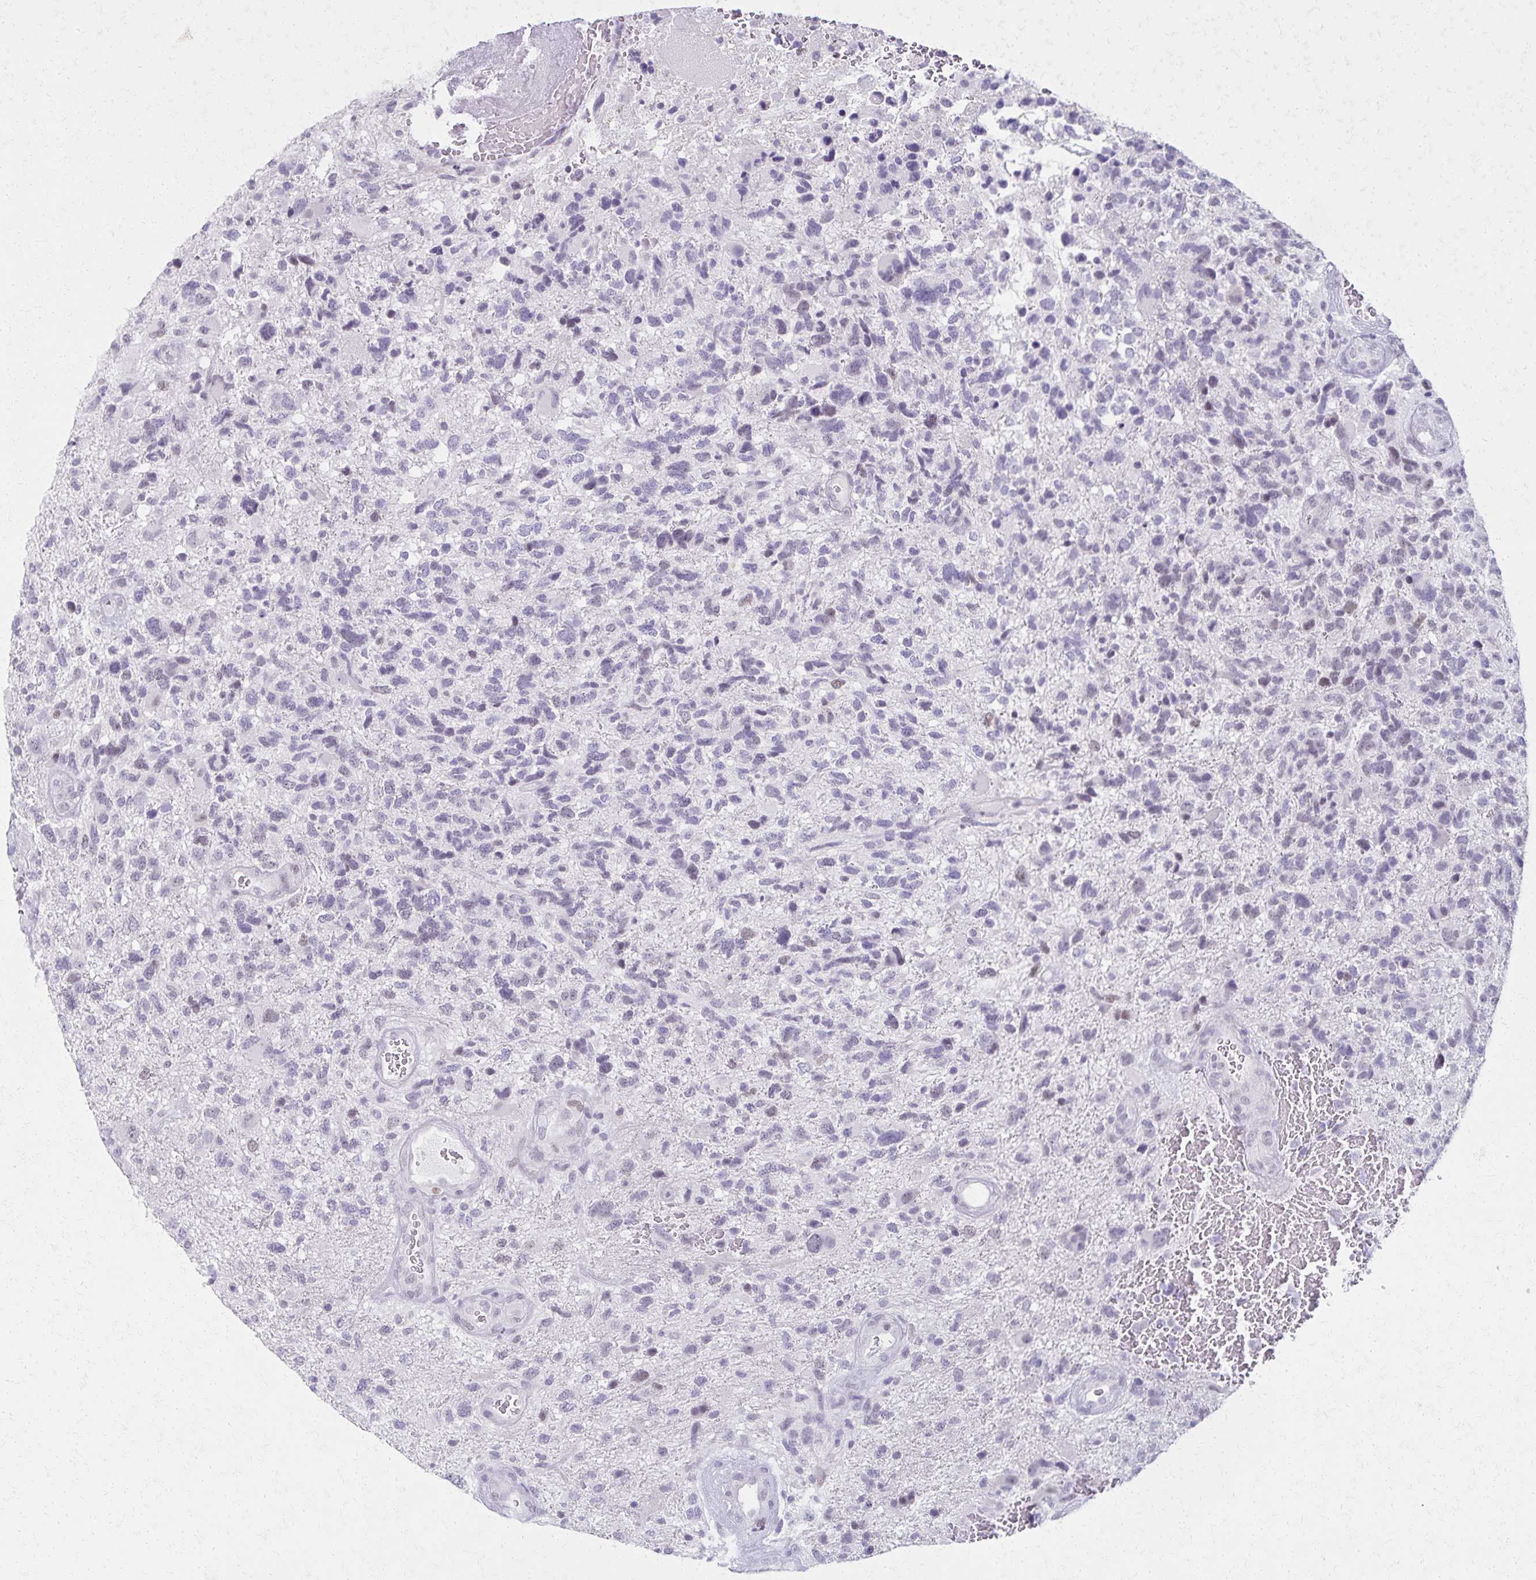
{"staining": {"intensity": "negative", "quantity": "none", "location": "none"}, "tissue": "glioma", "cell_type": "Tumor cells", "image_type": "cancer", "snomed": [{"axis": "morphology", "description": "Glioma, malignant, High grade"}, {"axis": "topography", "description": "Brain"}], "caption": "Tumor cells show no significant positivity in malignant glioma (high-grade). (Brightfield microscopy of DAB IHC at high magnification).", "gene": "MORC4", "patient": {"sex": "female", "age": 71}}